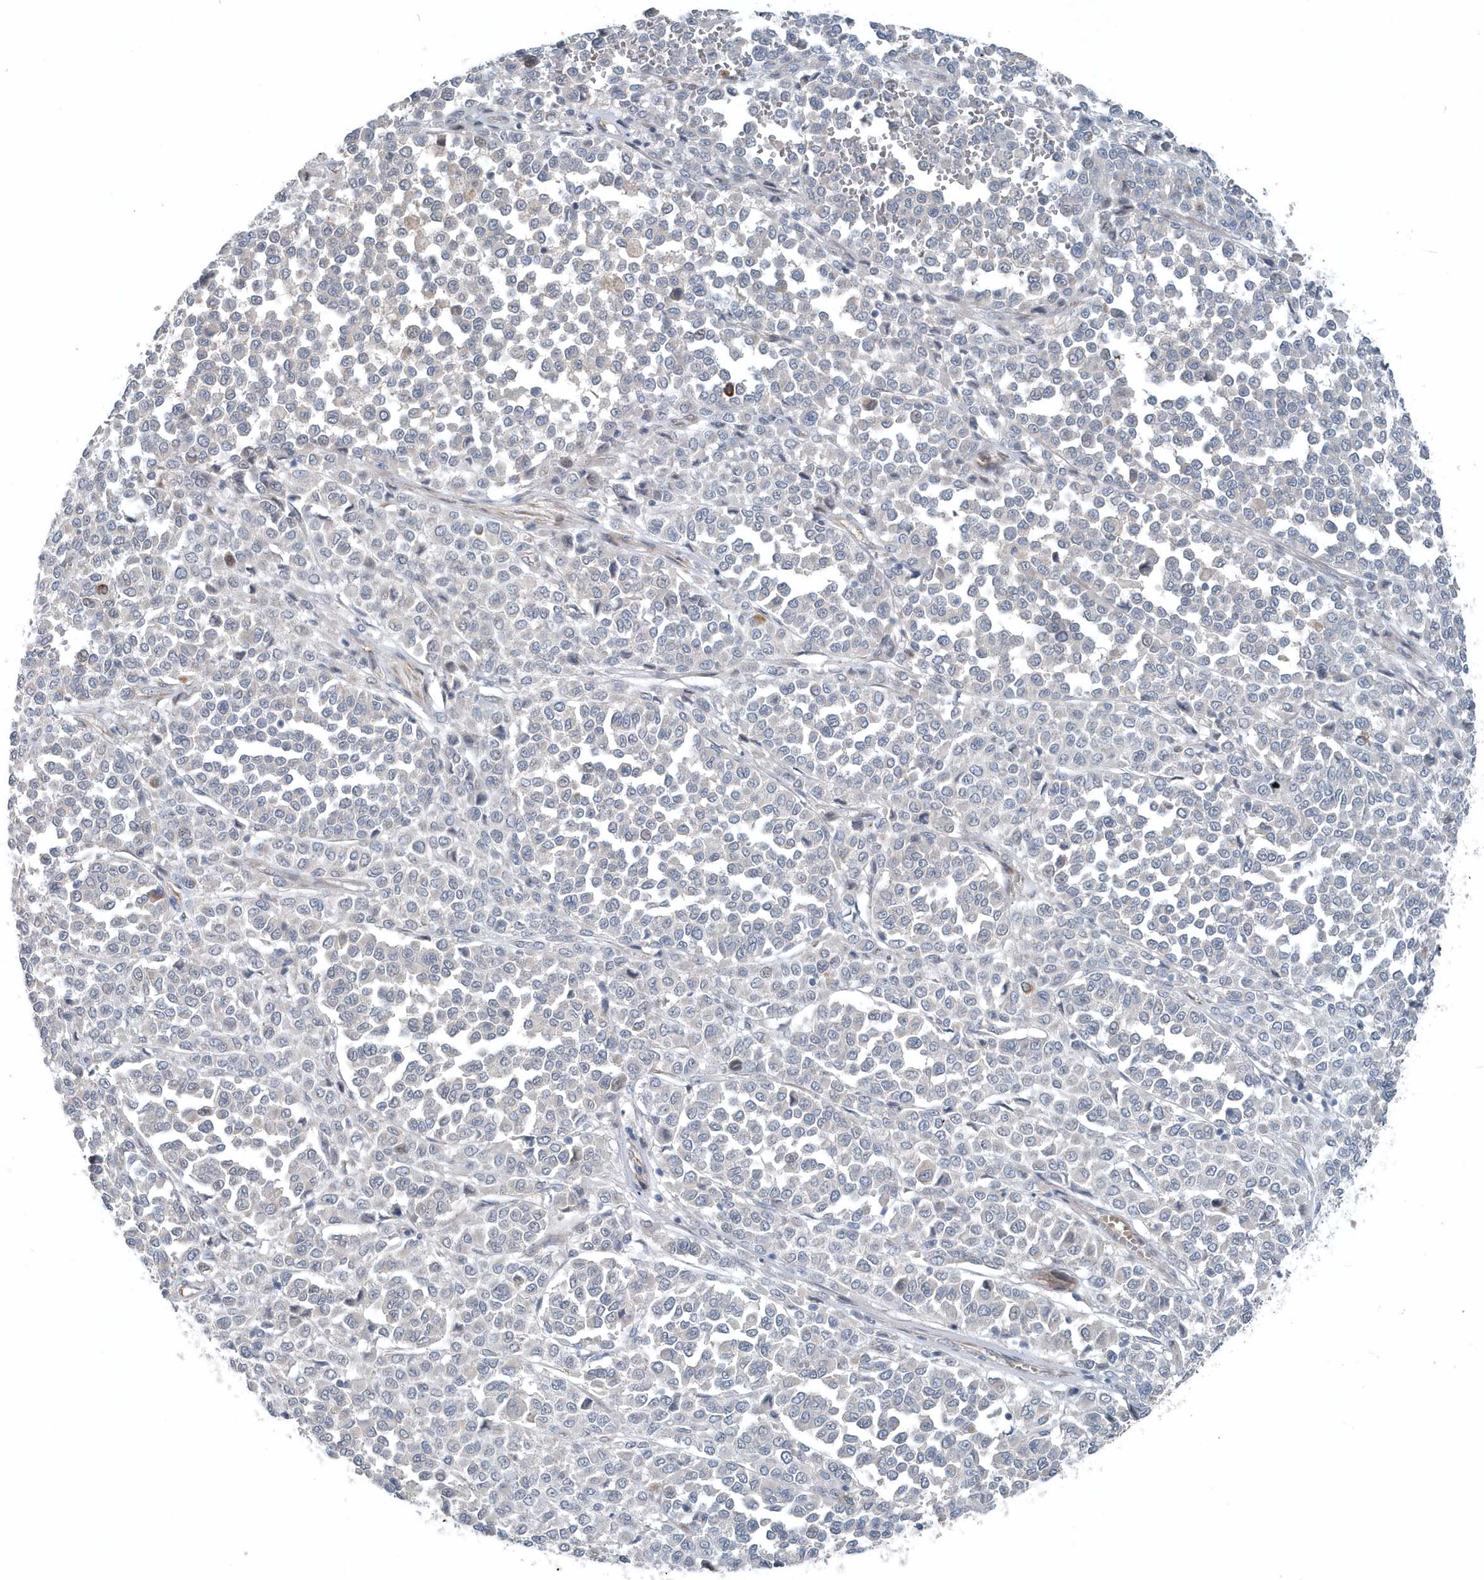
{"staining": {"intensity": "negative", "quantity": "none", "location": "none"}, "tissue": "melanoma", "cell_type": "Tumor cells", "image_type": "cancer", "snomed": [{"axis": "morphology", "description": "Malignant melanoma, Metastatic site"}, {"axis": "topography", "description": "Pancreas"}], "caption": "Malignant melanoma (metastatic site) was stained to show a protein in brown. There is no significant positivity in tumor cells.", "gene": "MCC", "patient": {"sex": "female", "age": 30}}